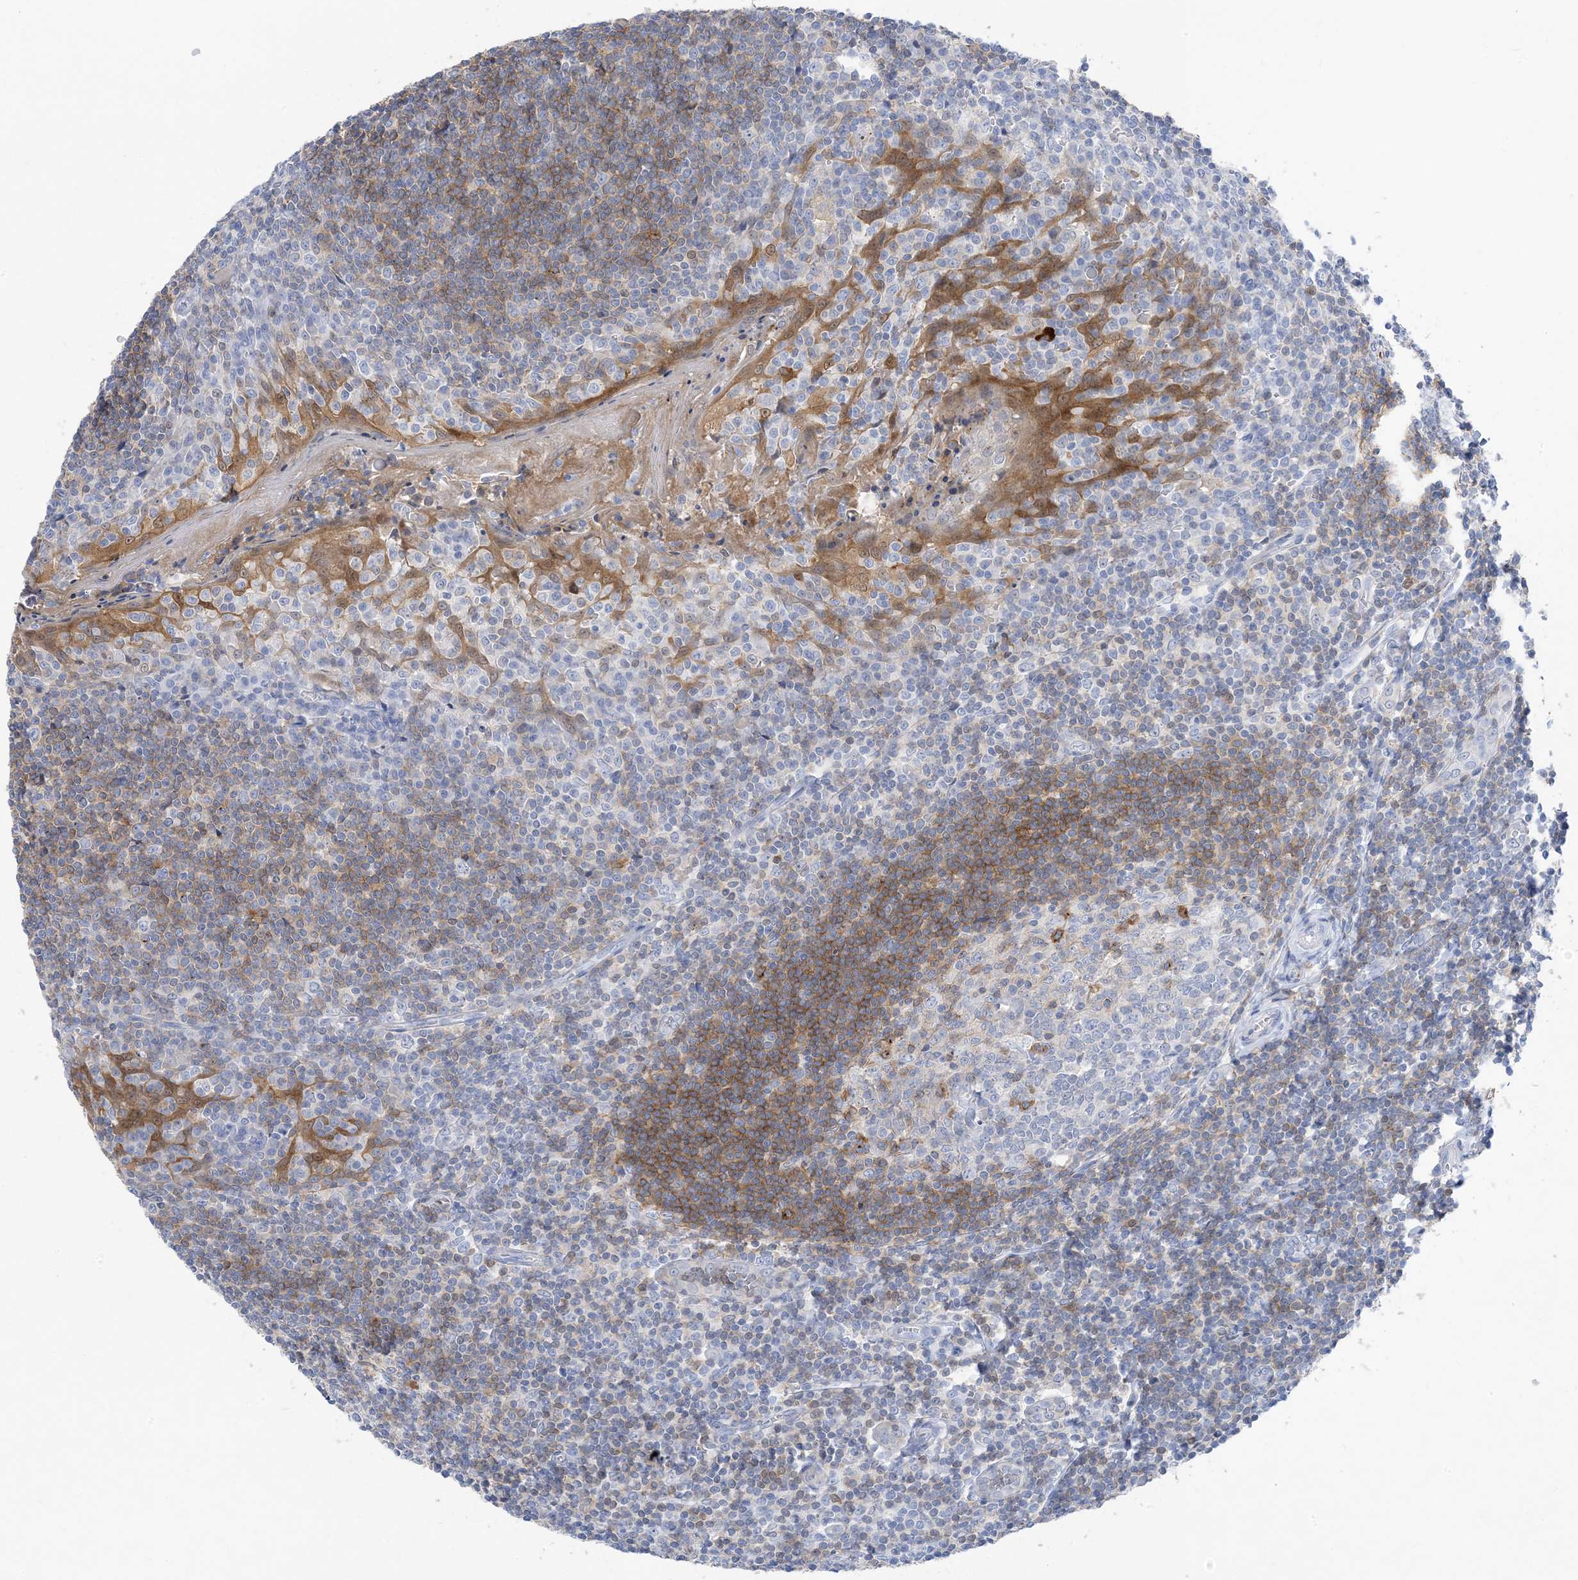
{"staining": {"intensity": "moderate", "quantity": "<25%", "location": "cytoplasmic/membranous"}, "tissue": "tonsil", "cell_type": "Germinal center cells", "image_type": "normal", "snomed": [{"axis": "morphology", "description": "Normal tissue, NOS"}, {"axis": "topography", "description": "Tonsil"}], "caption": "High-power microscopy captured an IHC image of benign tonsil, revealing moderate cytoplasmic/membranous expression in approximately <25% of germinal center cells.", "gene": "SH3YL1", "patient": {"sex": "male", "age": 27}}